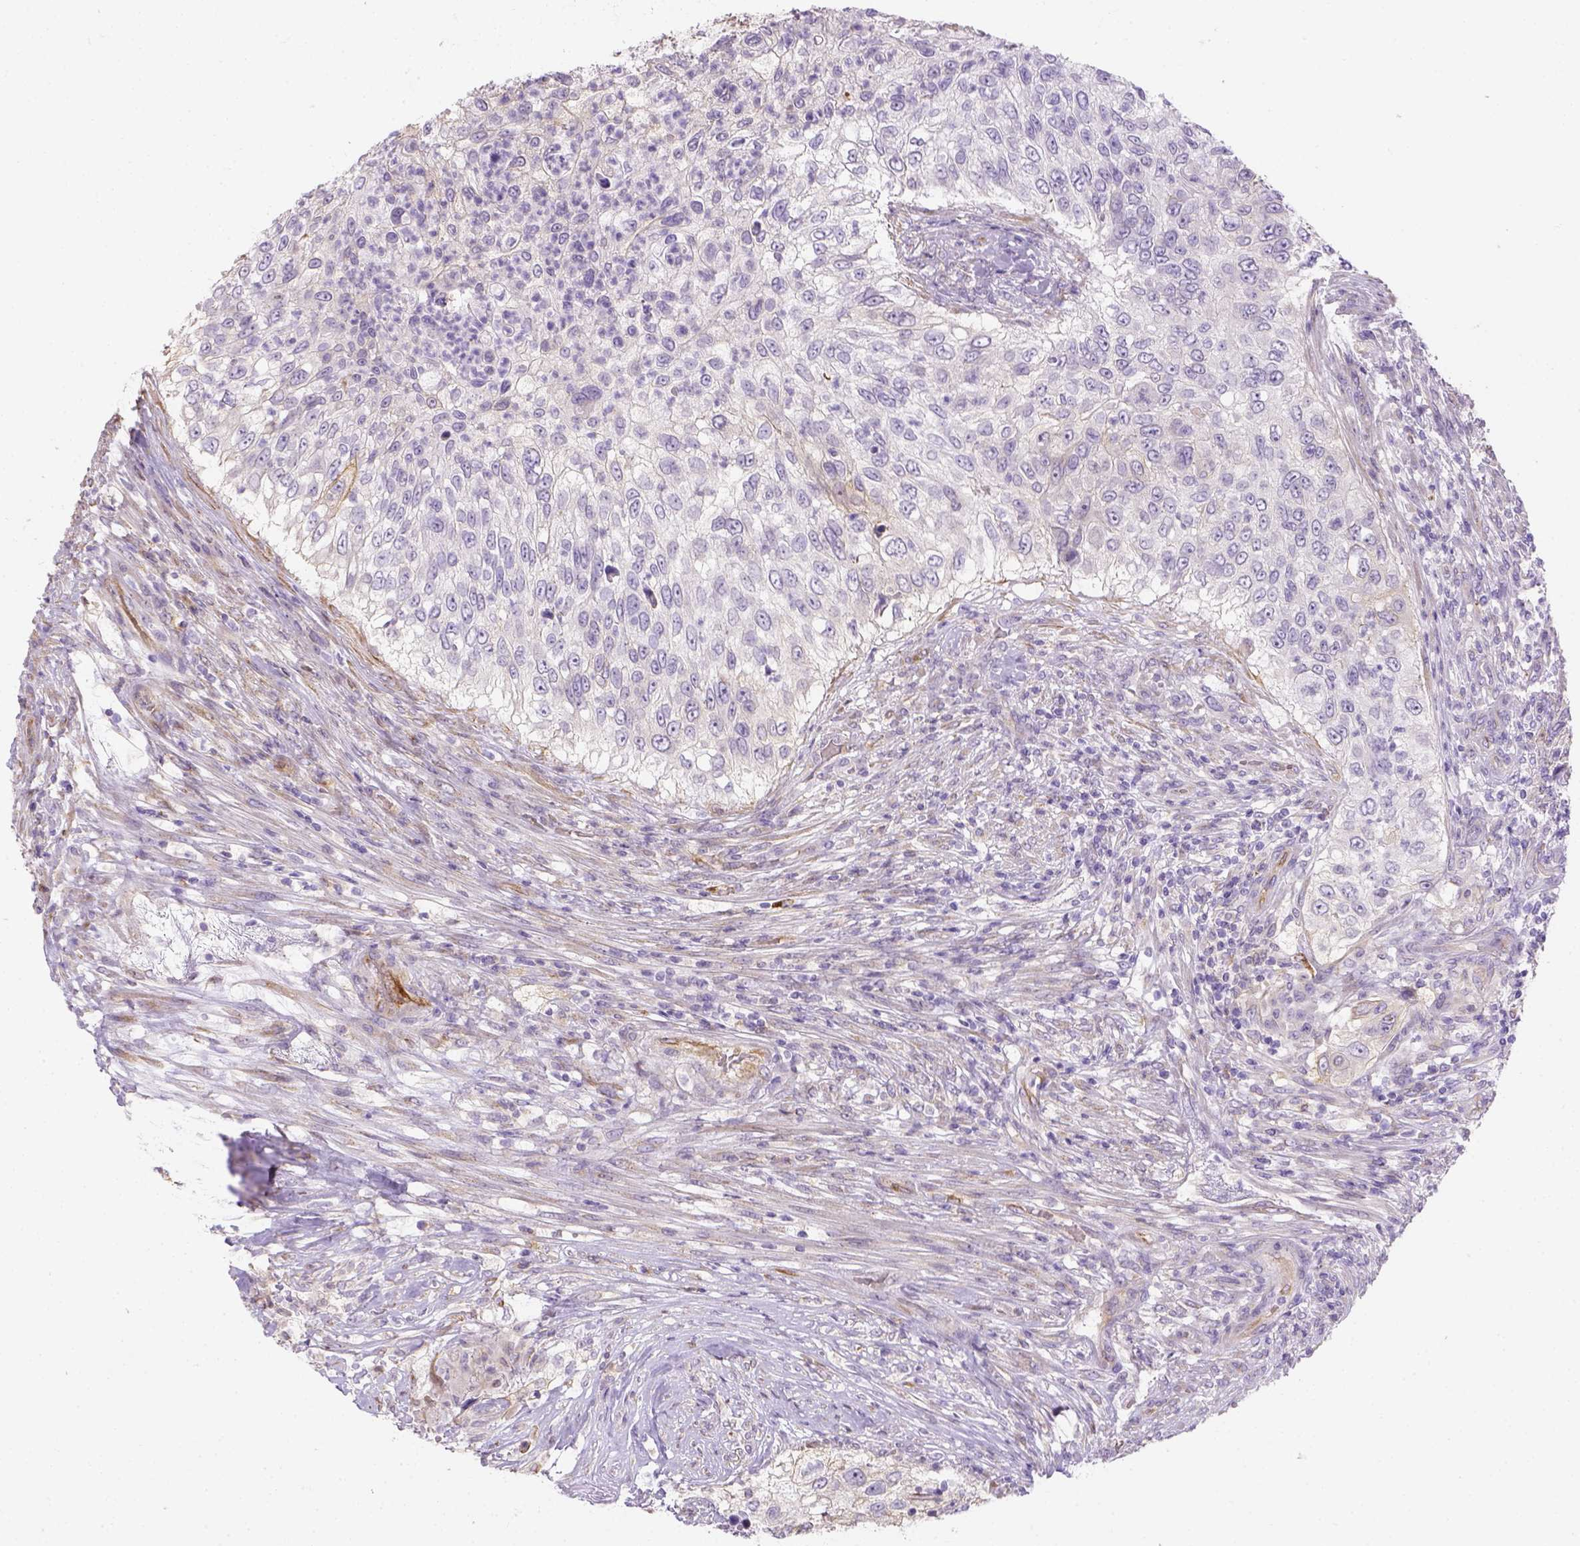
{"staining": {"intensity": "negative", "quantity": "none", "location": "none"}, "tissue": "urothelial cancer", "cell_type": "Tumor cells", "image_type": "cancer", "snomed": [{"axis": "morphology", "description": "Urothelial carcinoma, High grade"}, {"axis": "topography", "description": "Urinary bladder"}], "caption": "This is a image of immunohistochemistry (IHC) staining of urothelial cancer, which shows no positivity in tumor cells. (DAB immunohistochemistry (IHC) with hematoxylin counter stain).", "gene": "CACNB1", "patient": {"sex": "female", "age": 60}}